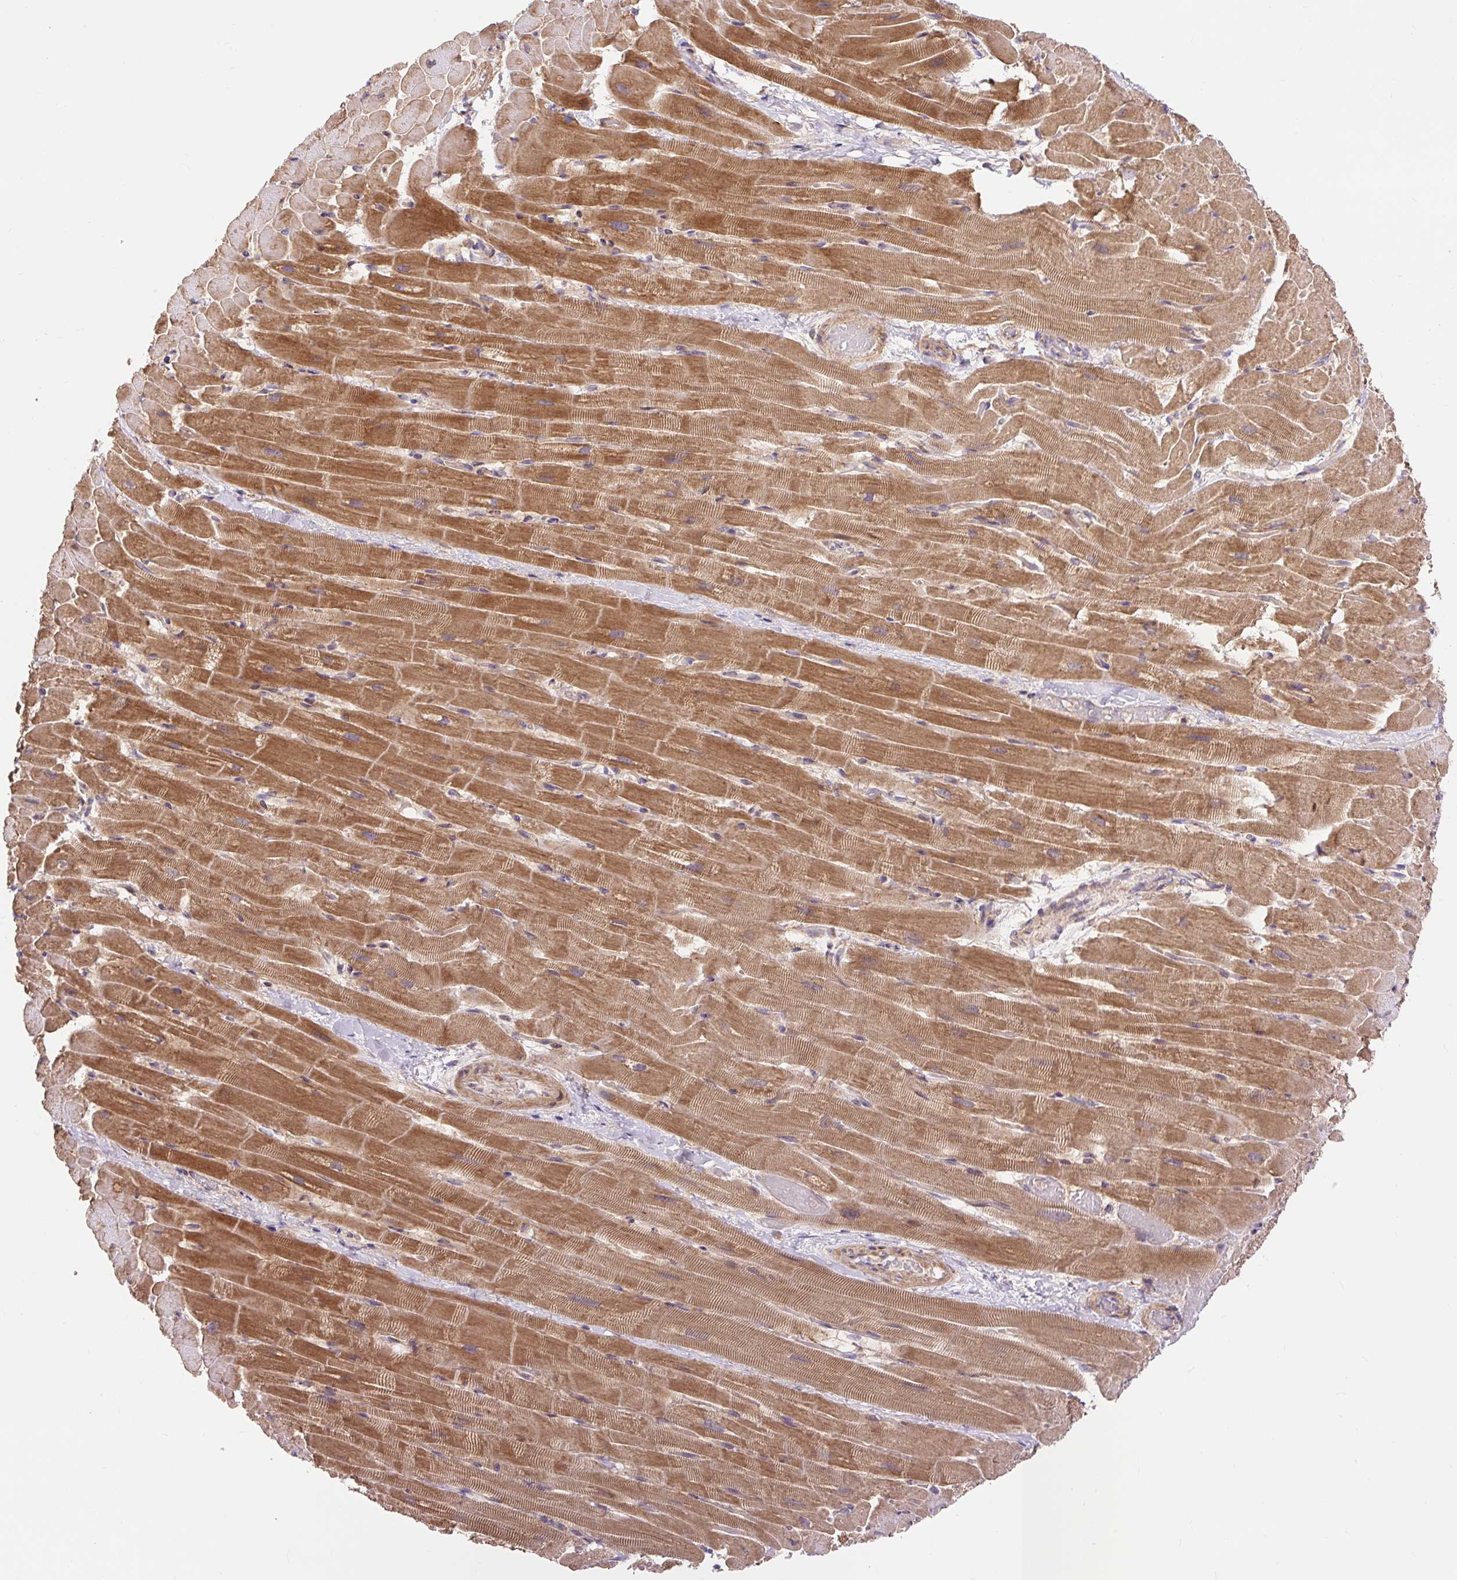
{"staining": {"intensity": "moderate", "quantity": ">75%", "location": "cytoplasmic/membranous"}, "tissue": "heart muscle", "cell_type": "Cardiomyocytes", "image_type": "normal", "snomed": [{"axis": "morphology", "description": "Normal tissue, NOS"}, {"axis": "topography", "description": "Heart"}], "caption": "Protein staining of benign heart muscle reveals moderate cytoplasmic/membranous staining in approximately >75% of cardiomyocytes. Nuclei are stained in blue.", "gene": "TRIAP1", "patient": {"sex": "male", "age": 37}}